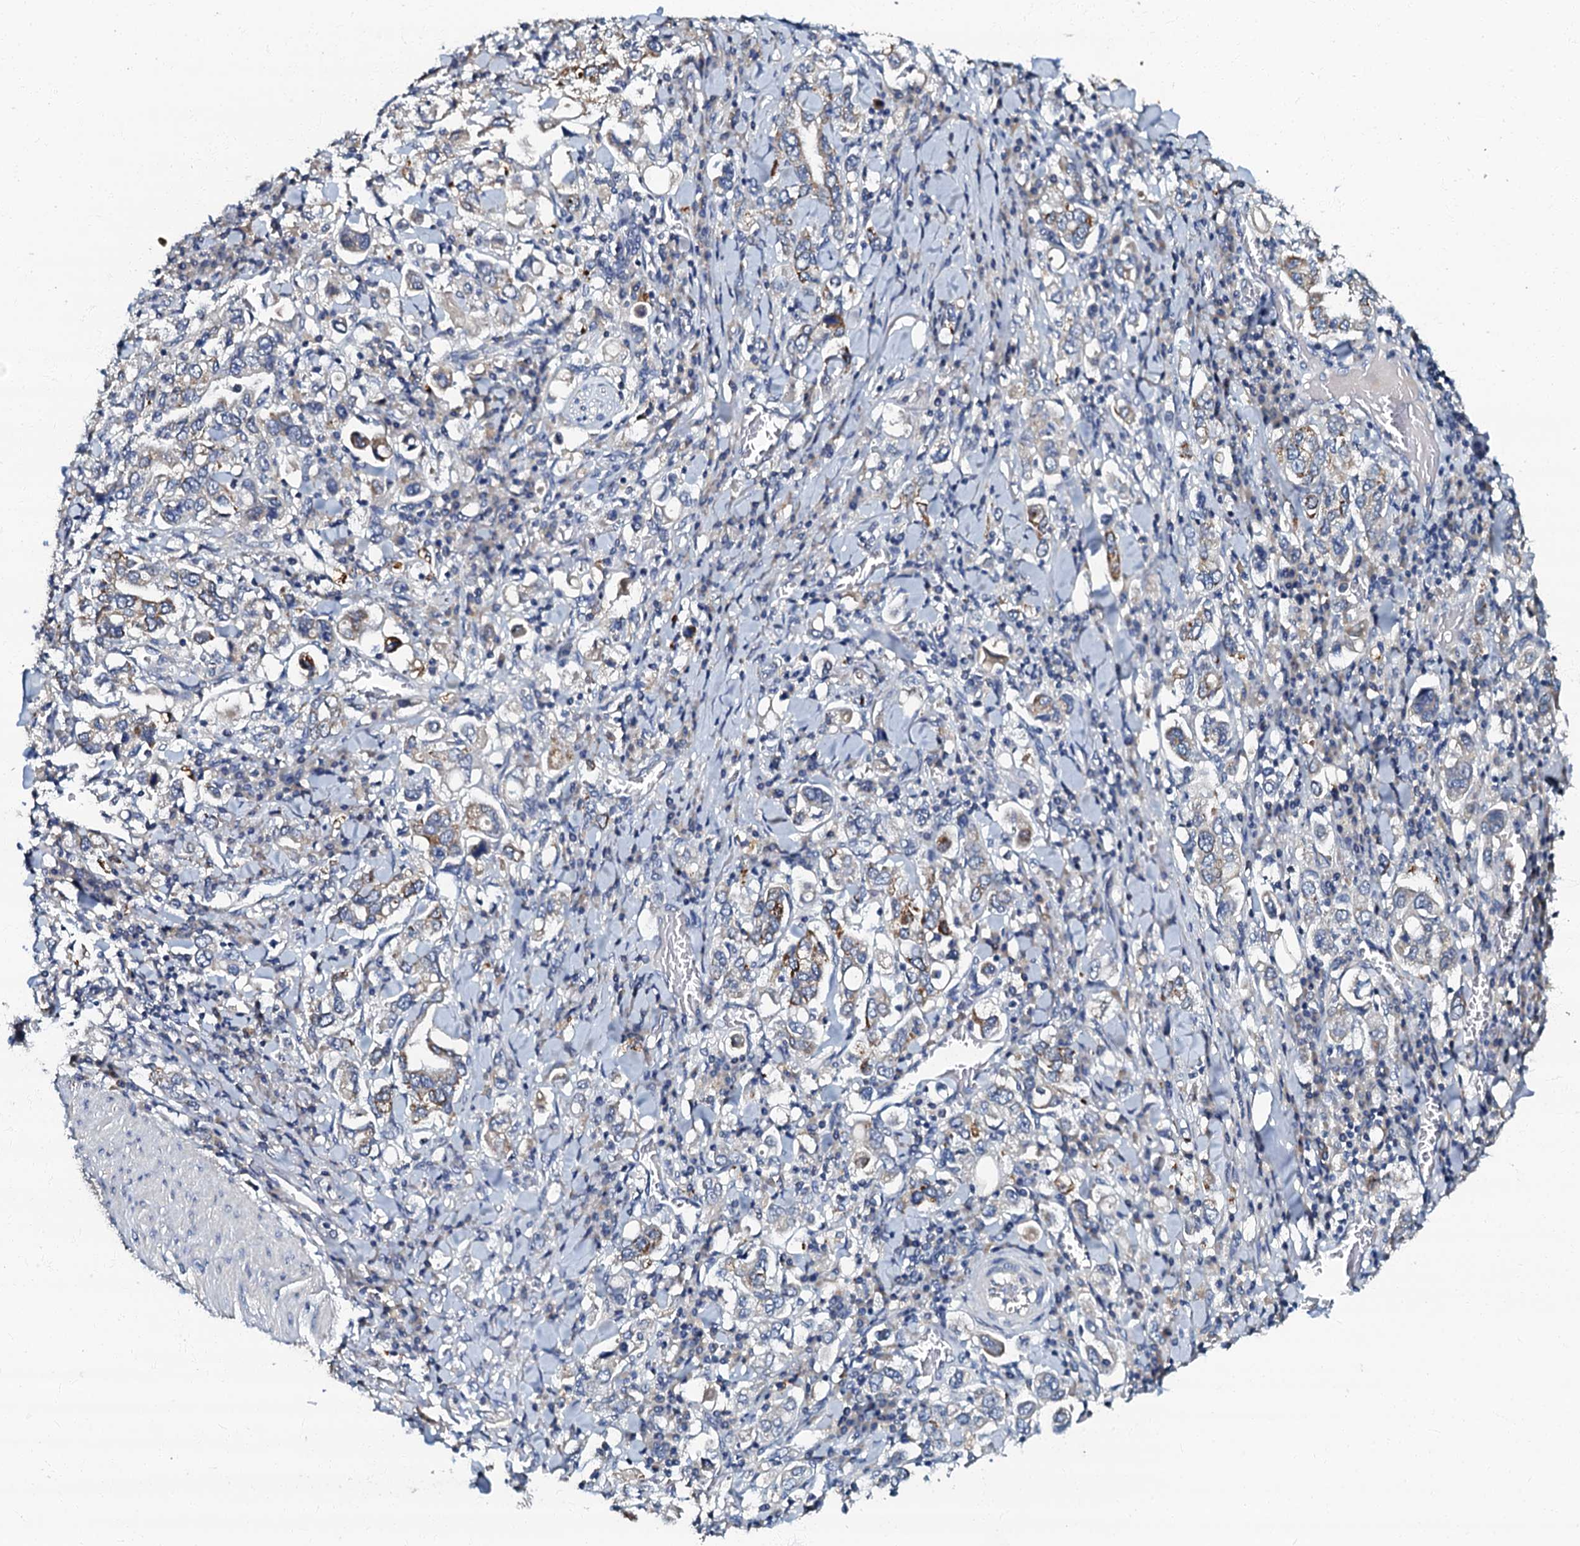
{"staining": {"intensity": "moderate", "quantity": "25%-75%", "location": "cytoplasmic/membranous"}, "tissue": "stomach cancer", "cell_type": "Tumor cells", "image_type": "cancer", "snomed": [{"axis": "morphology", "description": "Adenocarcinoma, NOS"}, {"axis": "topography", "description": "Stomach, upper"}], "caption": "Stomach cancer (adenocarcinoma) stained with a brown dye demonstrates moderate cytoplasmic/membranous positive positivity in approximately 25%-75% of tumor cells.", "gene": "OLAH", "patient": {"sex": "male", "age": 62}}